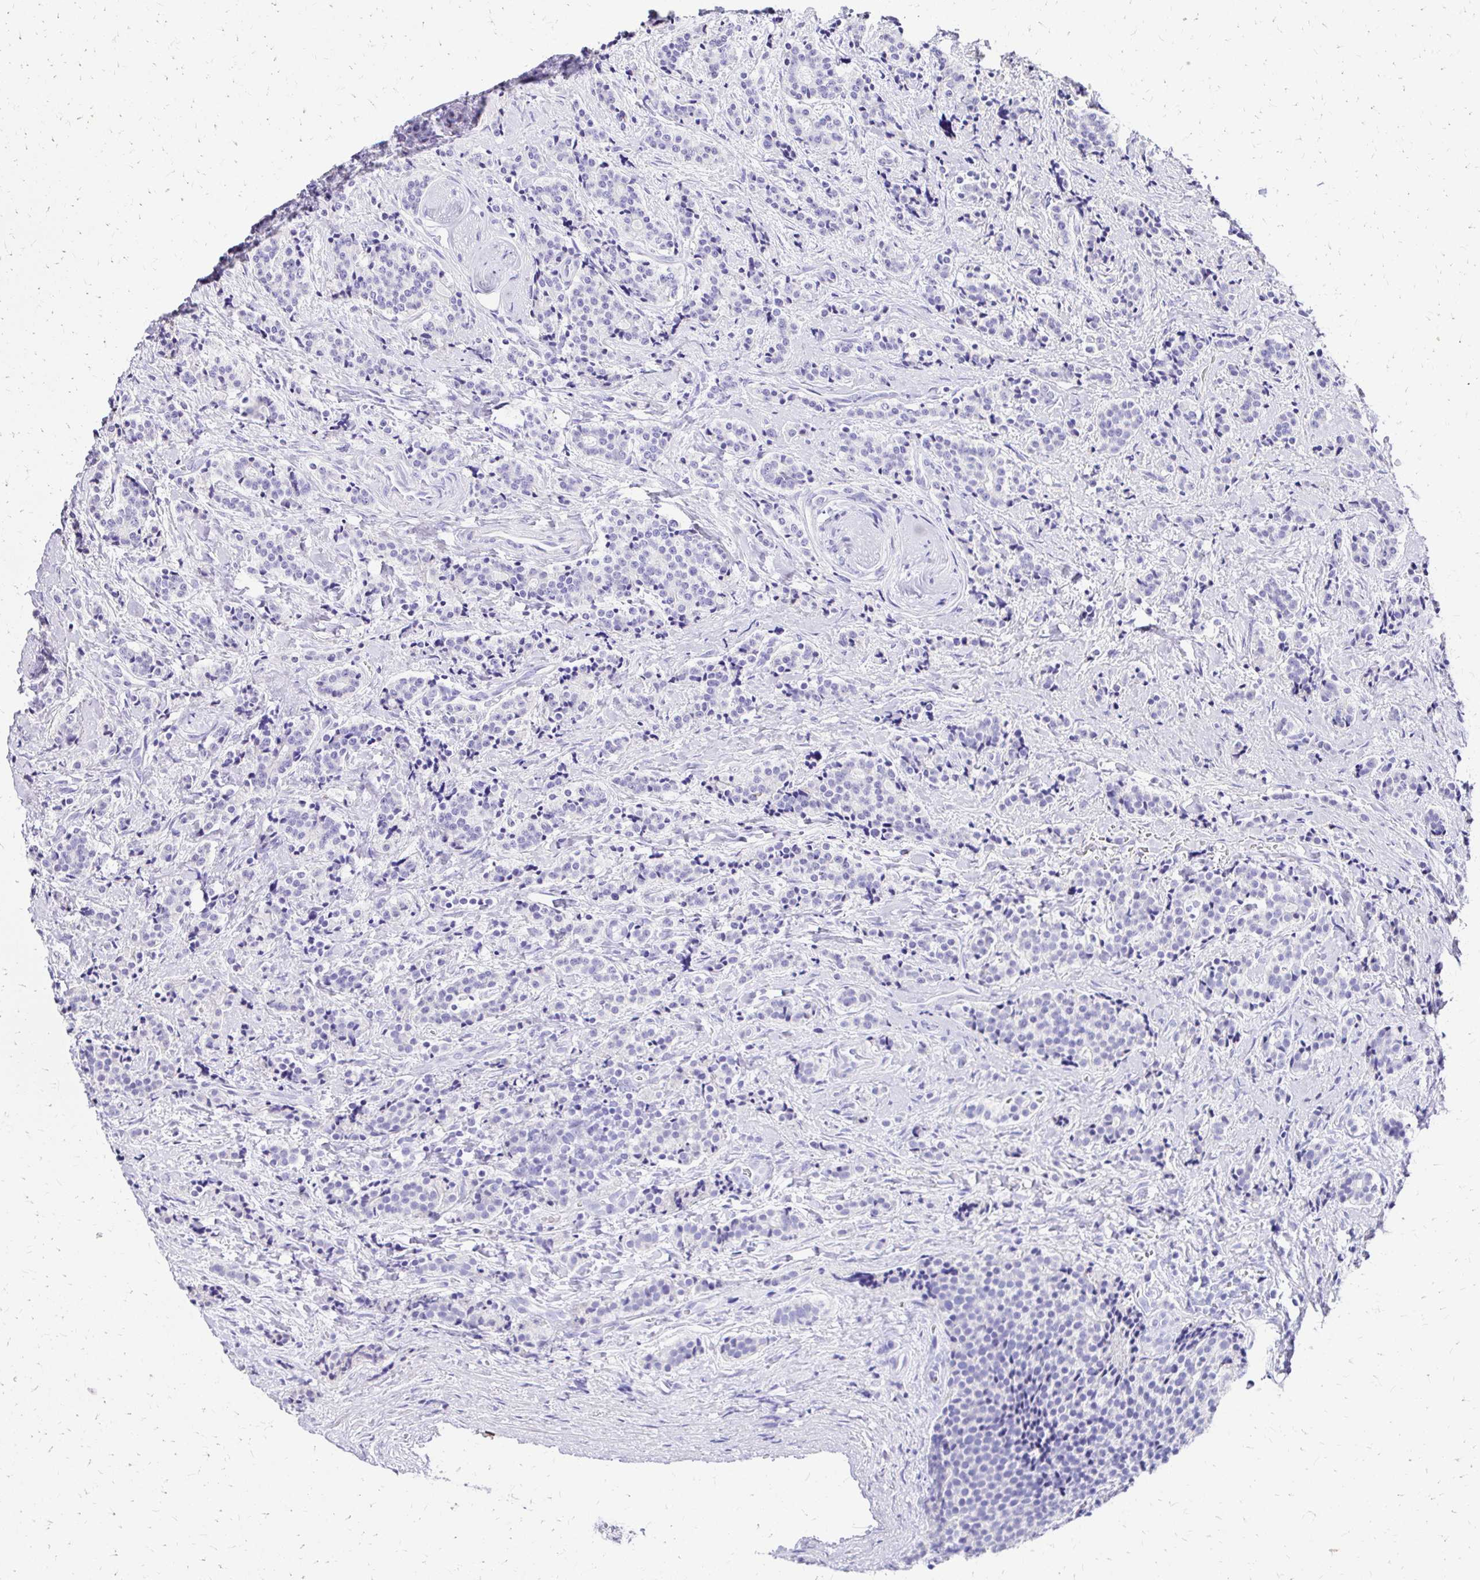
{"staining": {"intensity": "negative", "quantity": "none", "location": "none"}, "tissue": "carcinoid", "cell_type": "Tumor cells", "image_type": "cancer", "snomed": [{"axis": "morphology", "description": "Carcinoid, malignant, NOS"}, {"axis": "topography", "description": "Small intestine"}], "caption": "Immunohistochemistry (IHC) of carcinoid reveals no positivity in tumor cells. (Stains: DAB immunohistochemistry with hematoxylin counter stain, Microscopy: brightfield microscopy at high magnification).", "gene": "S100G", "patient": {"sex": "female", "age": 73}}